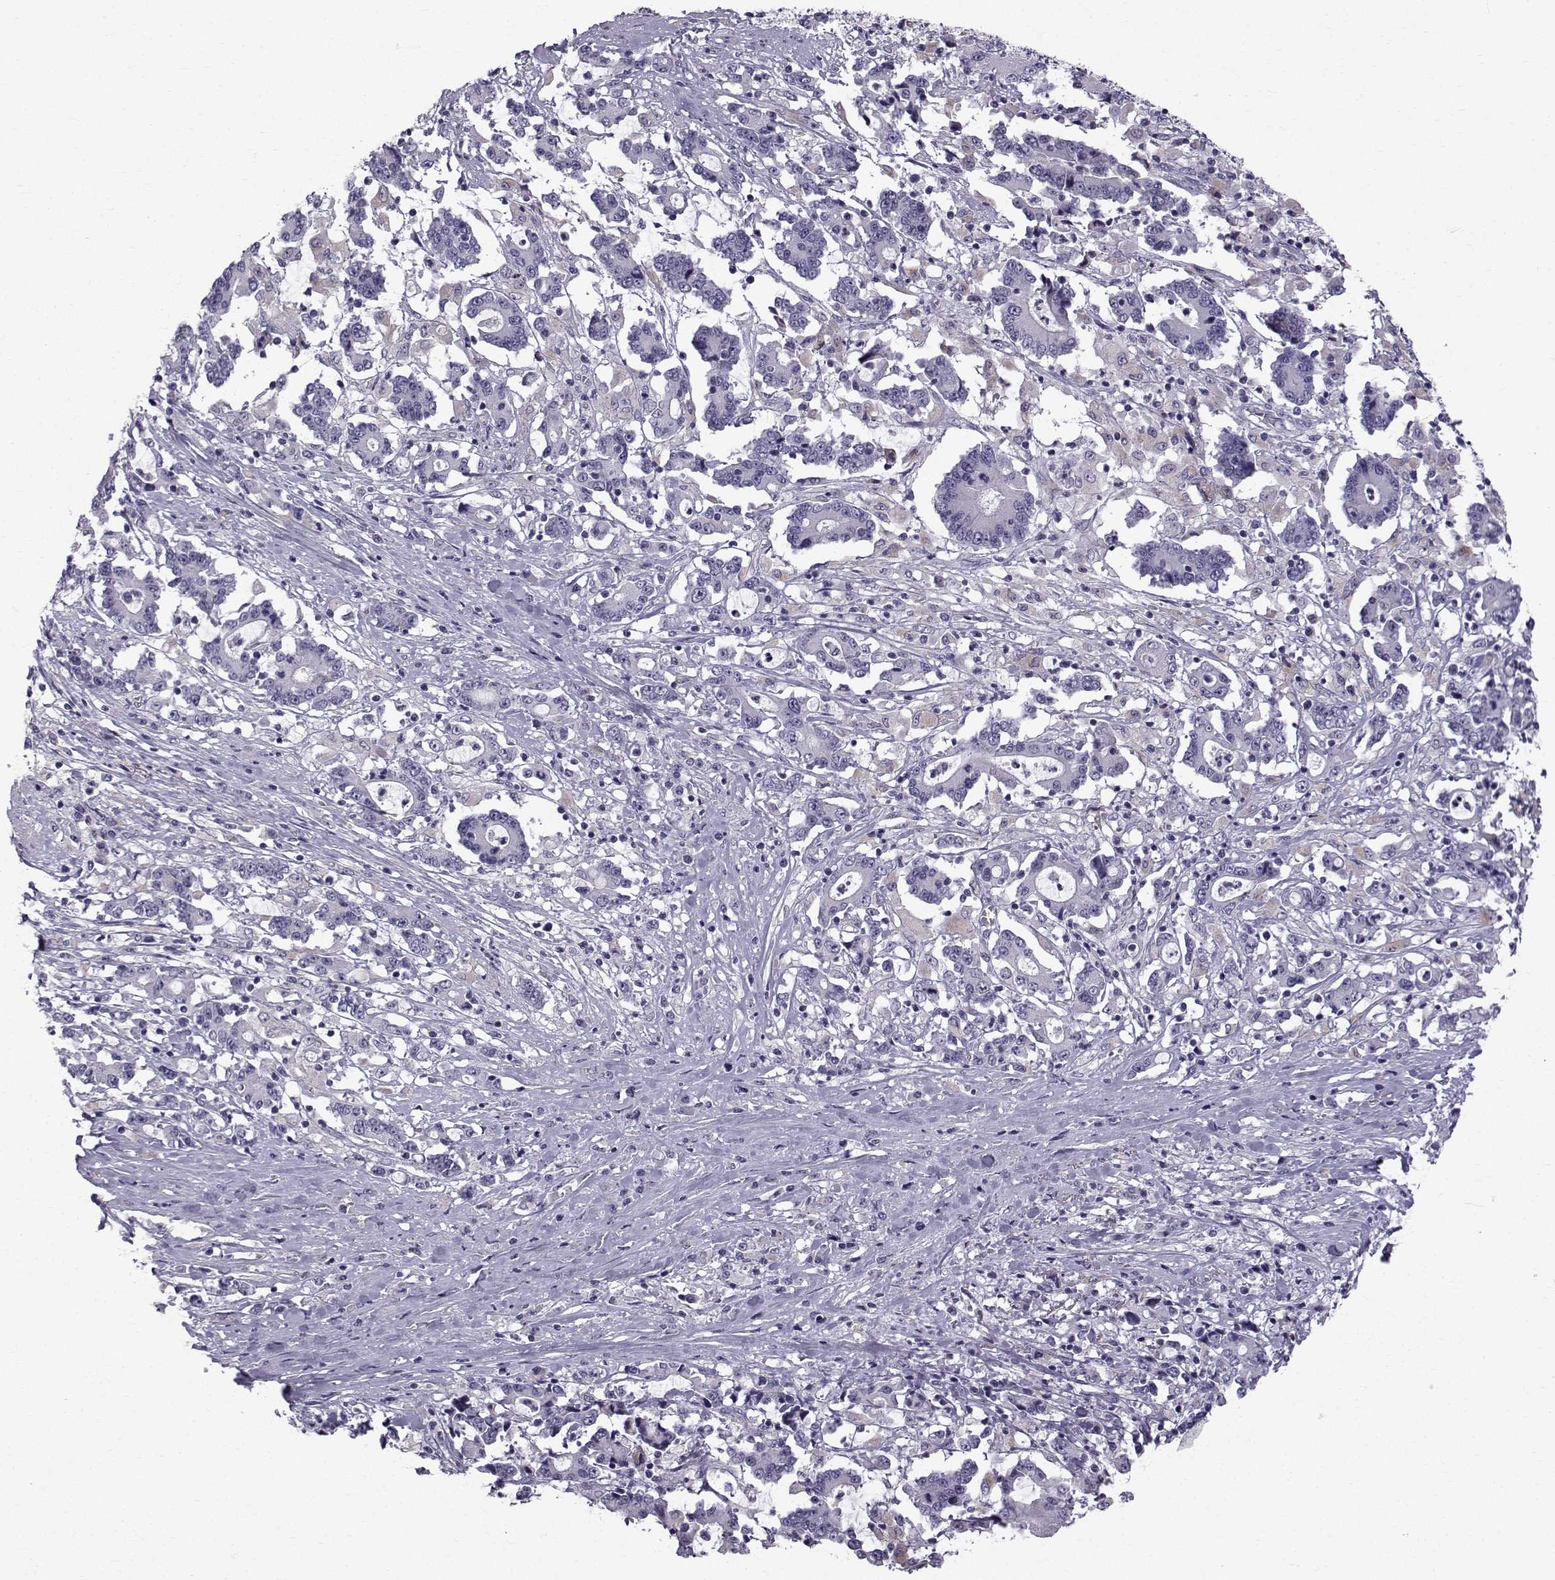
{"staining": {"intensity": "negative", "quantity": "none", "location": "none"}, "tissue": "stomach cancer", "cell_type": "Tumor cells", "image_type": "cancer", "snomed": [{"axis": "morphology", "description": "Adenocarcinoma, NOS"}, {"axis": "topography", "description": "Stomach, upper"}], "caption": "Stomach cancer (adenocarcinoma) was stained to show a protein in brown. There is no significant staining in tumor cells.", "gene": "CALCR", "patient": {"sex": "male", "age": 68}}